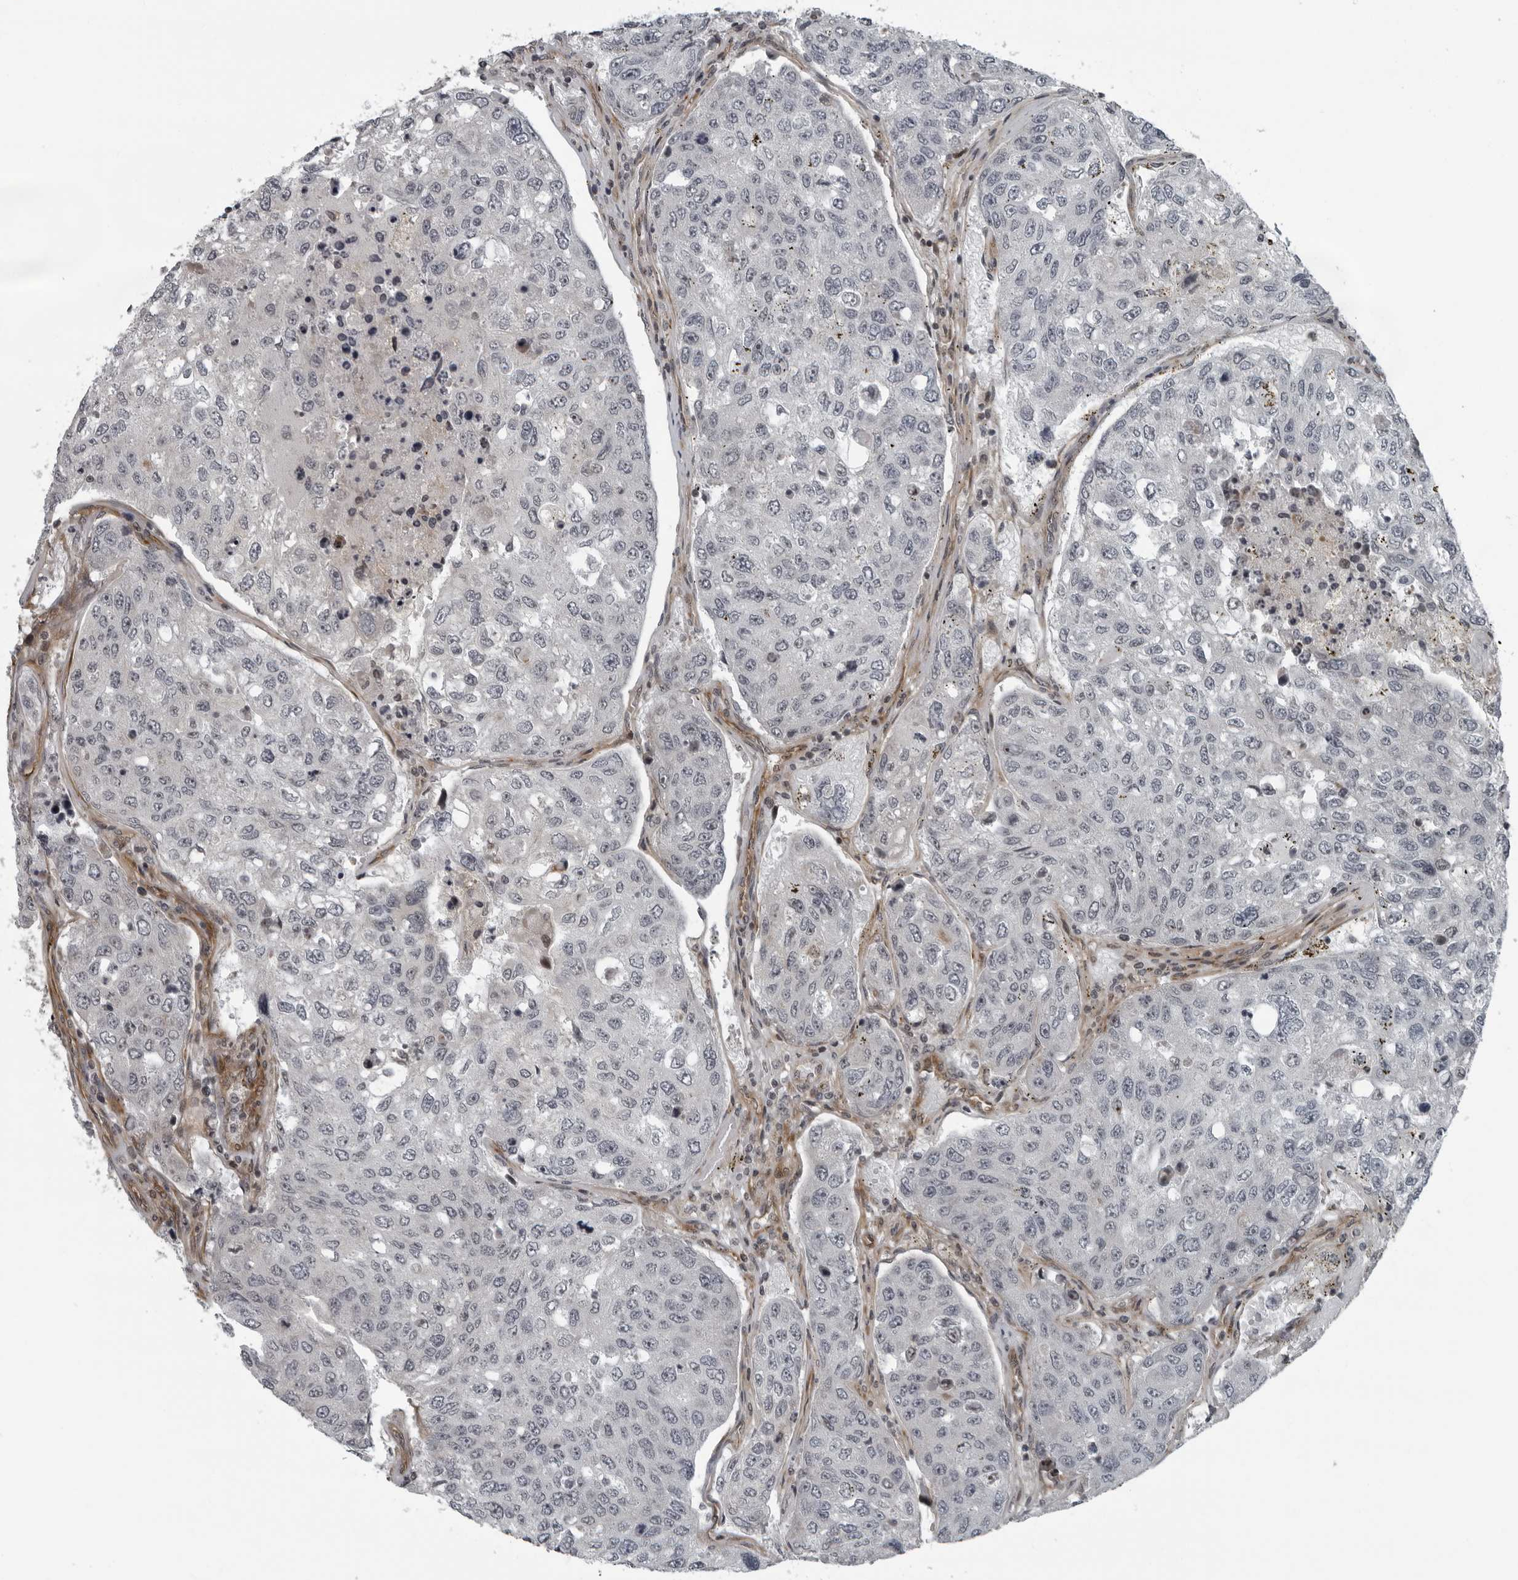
{"staining": {"intensity": "negative", "quantity": "none", "location": "none"}, "tissue": "urothelial cancer", "cell_type": "Tumor cells", "image_type": "cancer", "snomed": [{"axis": "morphology", "description": "Urothelial carcinoma, High grade"}, {"axis": "topography", "description": "Lymph node"}, {"axis": "topography", "description": "Urinary bladder"}], "caption": "The micrograph demonstrates no staining of tumor cells in urothelial cancer. The staining was performed using DAB (3,3'-diaminobenzidine) to visualize the protein expression in brown, while the nuclei were stained in blue with hematoxylin (Magnification: 20x).", "gene": "FAM102B", "patient": {"sex": "male", "age": 51}}